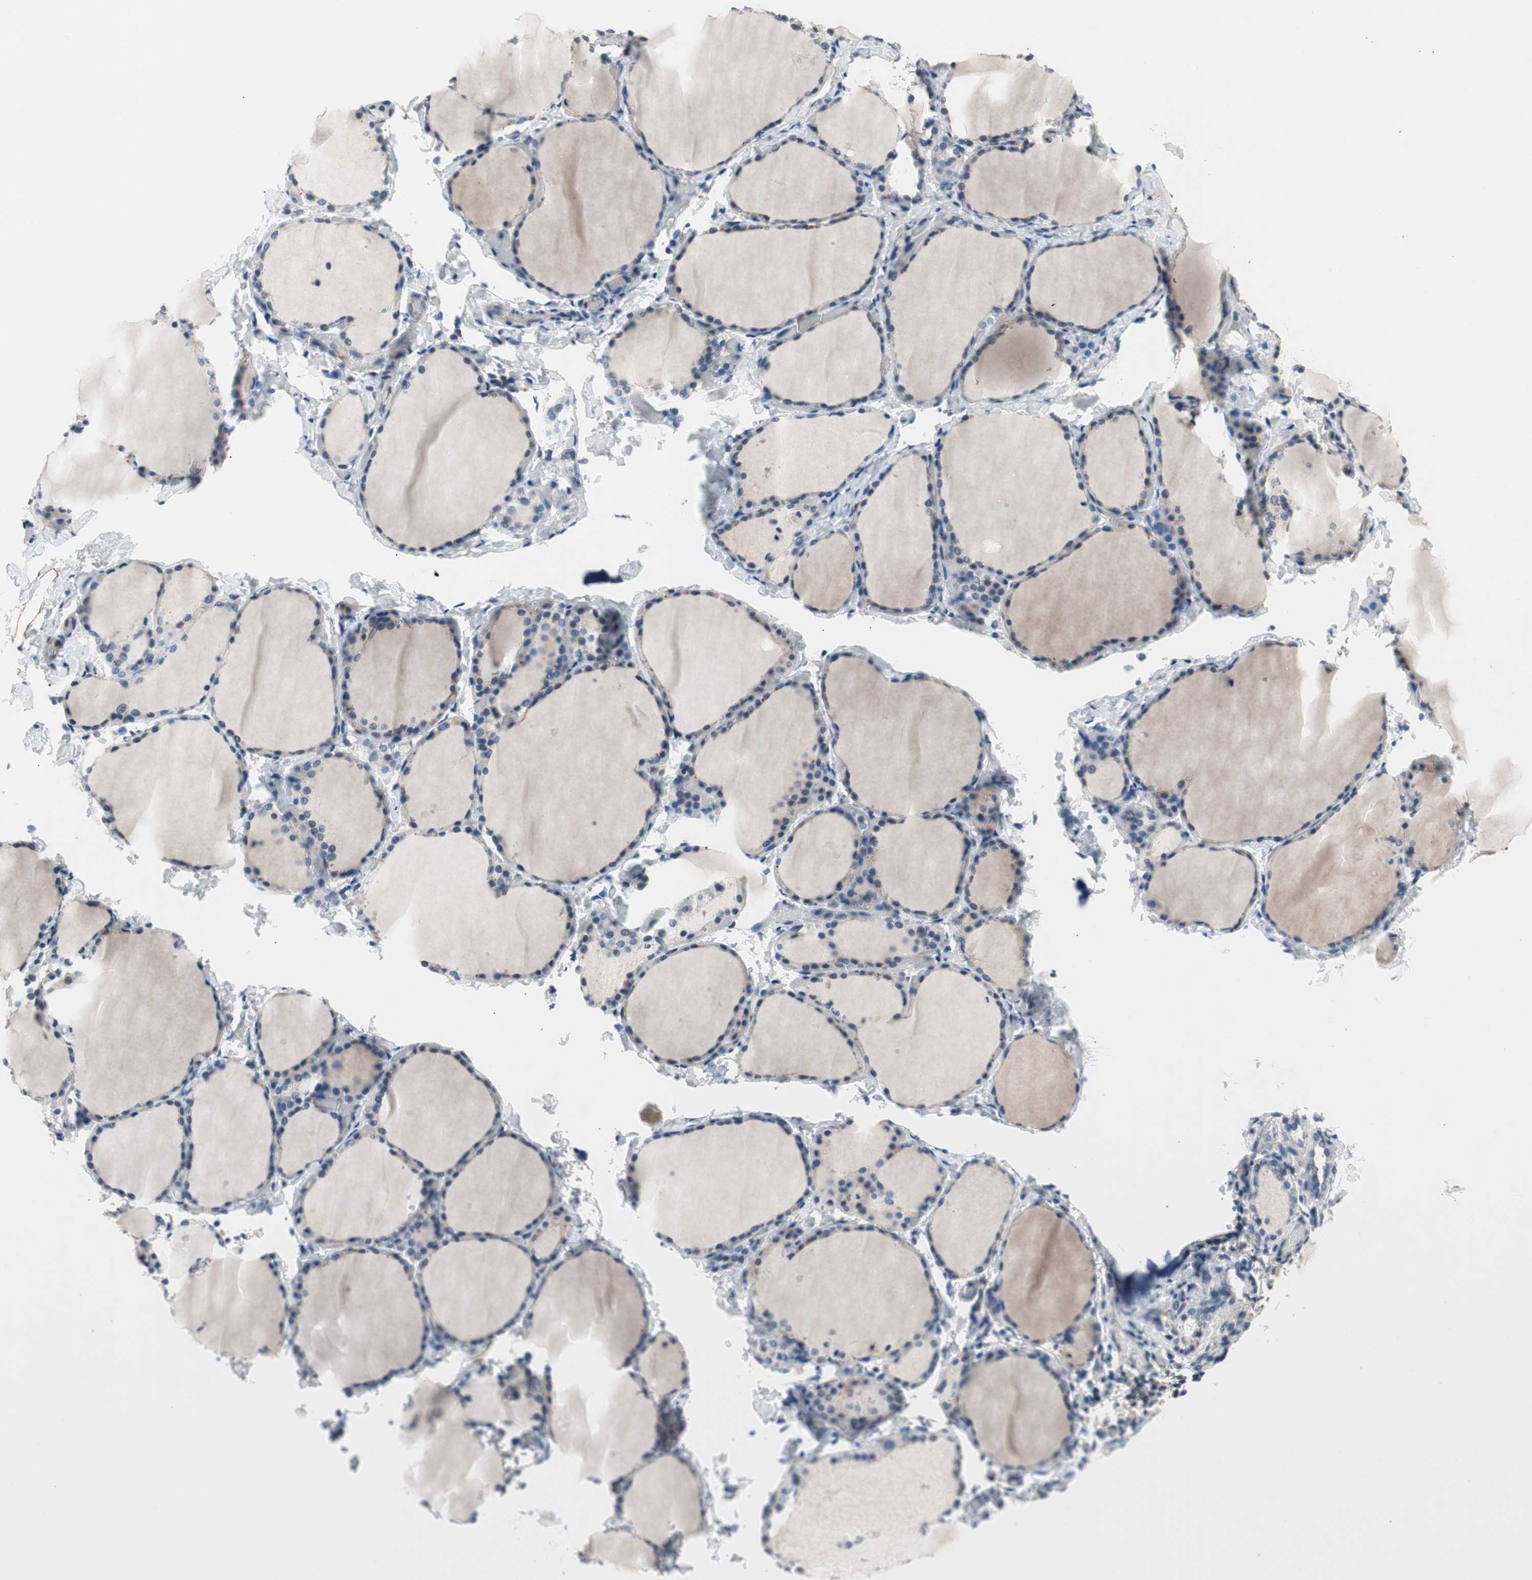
{"staining": {"intensity": "strong", "quantity": "<25%", "location": "cytoplasmic/membranous"}, "tissue": "thyroid gland", "cell_type": "Glandular cells", "image_type": "normal", "snomed": [{"axis": "morphology", "description": "Normal tissue, NOS"}, {"axis": "morphology", "description": "Papillary adenocarcinoma, NOS"}, {"axis": "topography", "description": "Thyroid gland"}], "caption": "Immunohistochemistry photomicrograph of benign human thyroid gland stained for a protein (brown), which shows medium levels of strong cytoplasmic/membranous staining in approximately <25% of glandular cells.", "gene": "ALPL", "patient": {"sex": "female", "age": 30}}